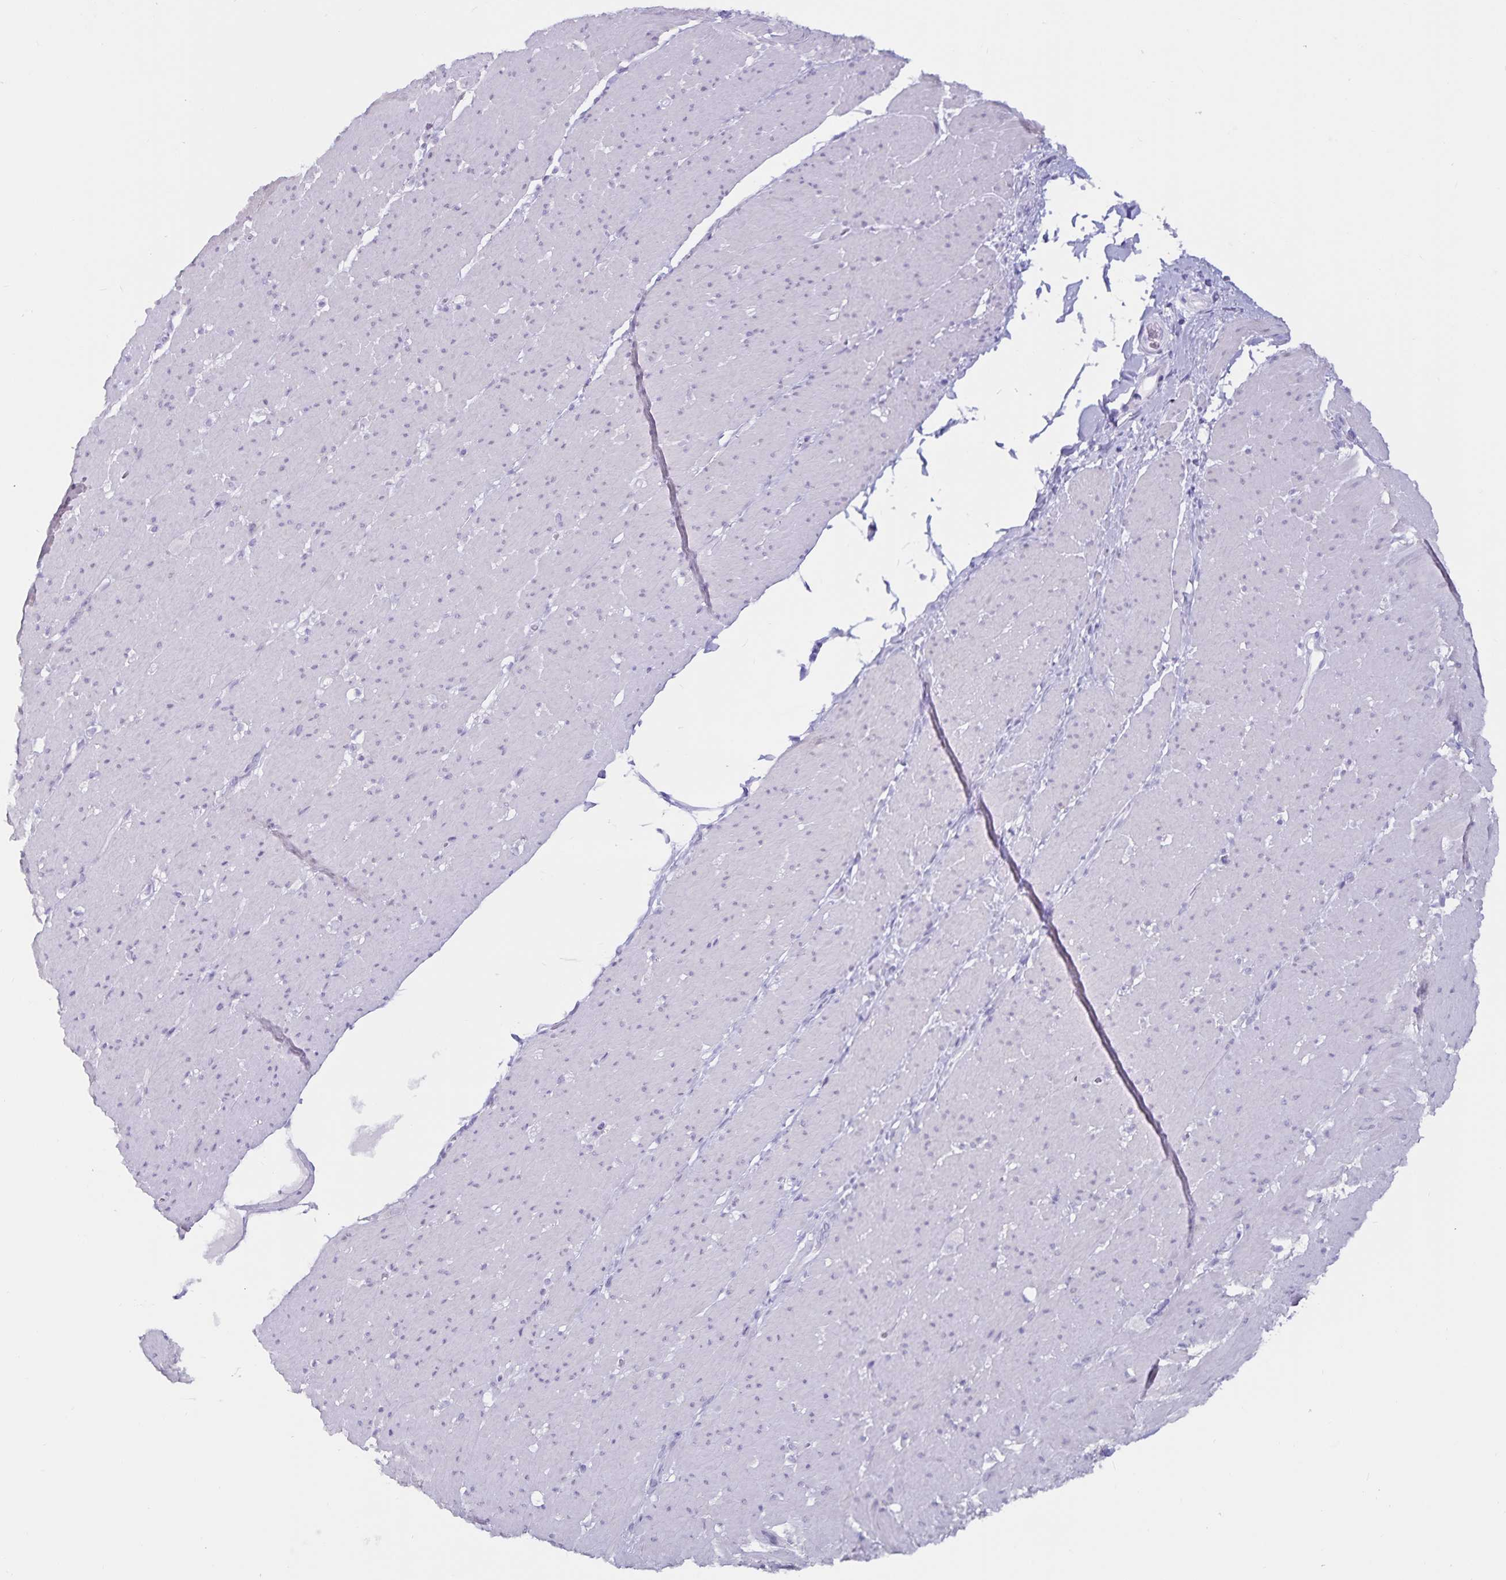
{"staining": {"intensity": "negative", "quantity": "none", "location": "none"}, "tissue": "smooth muscle", "cell_type": "Smooth muscle cells", "image_type": "normal", "snomed": [{"axis": "morphology", "description": "Normal tissue, NOS"}, {"axis": "topography", "description": "Smooth muscle"}, {"axis": "topography", "description": "Rectum"}], "caption": "This is a micrograph of IHC staining of normal smooth muscle, which shows no staining in smooth muscle cells.", "gene": "GPR137", "patient": {"sex": "male", "age": 53}}